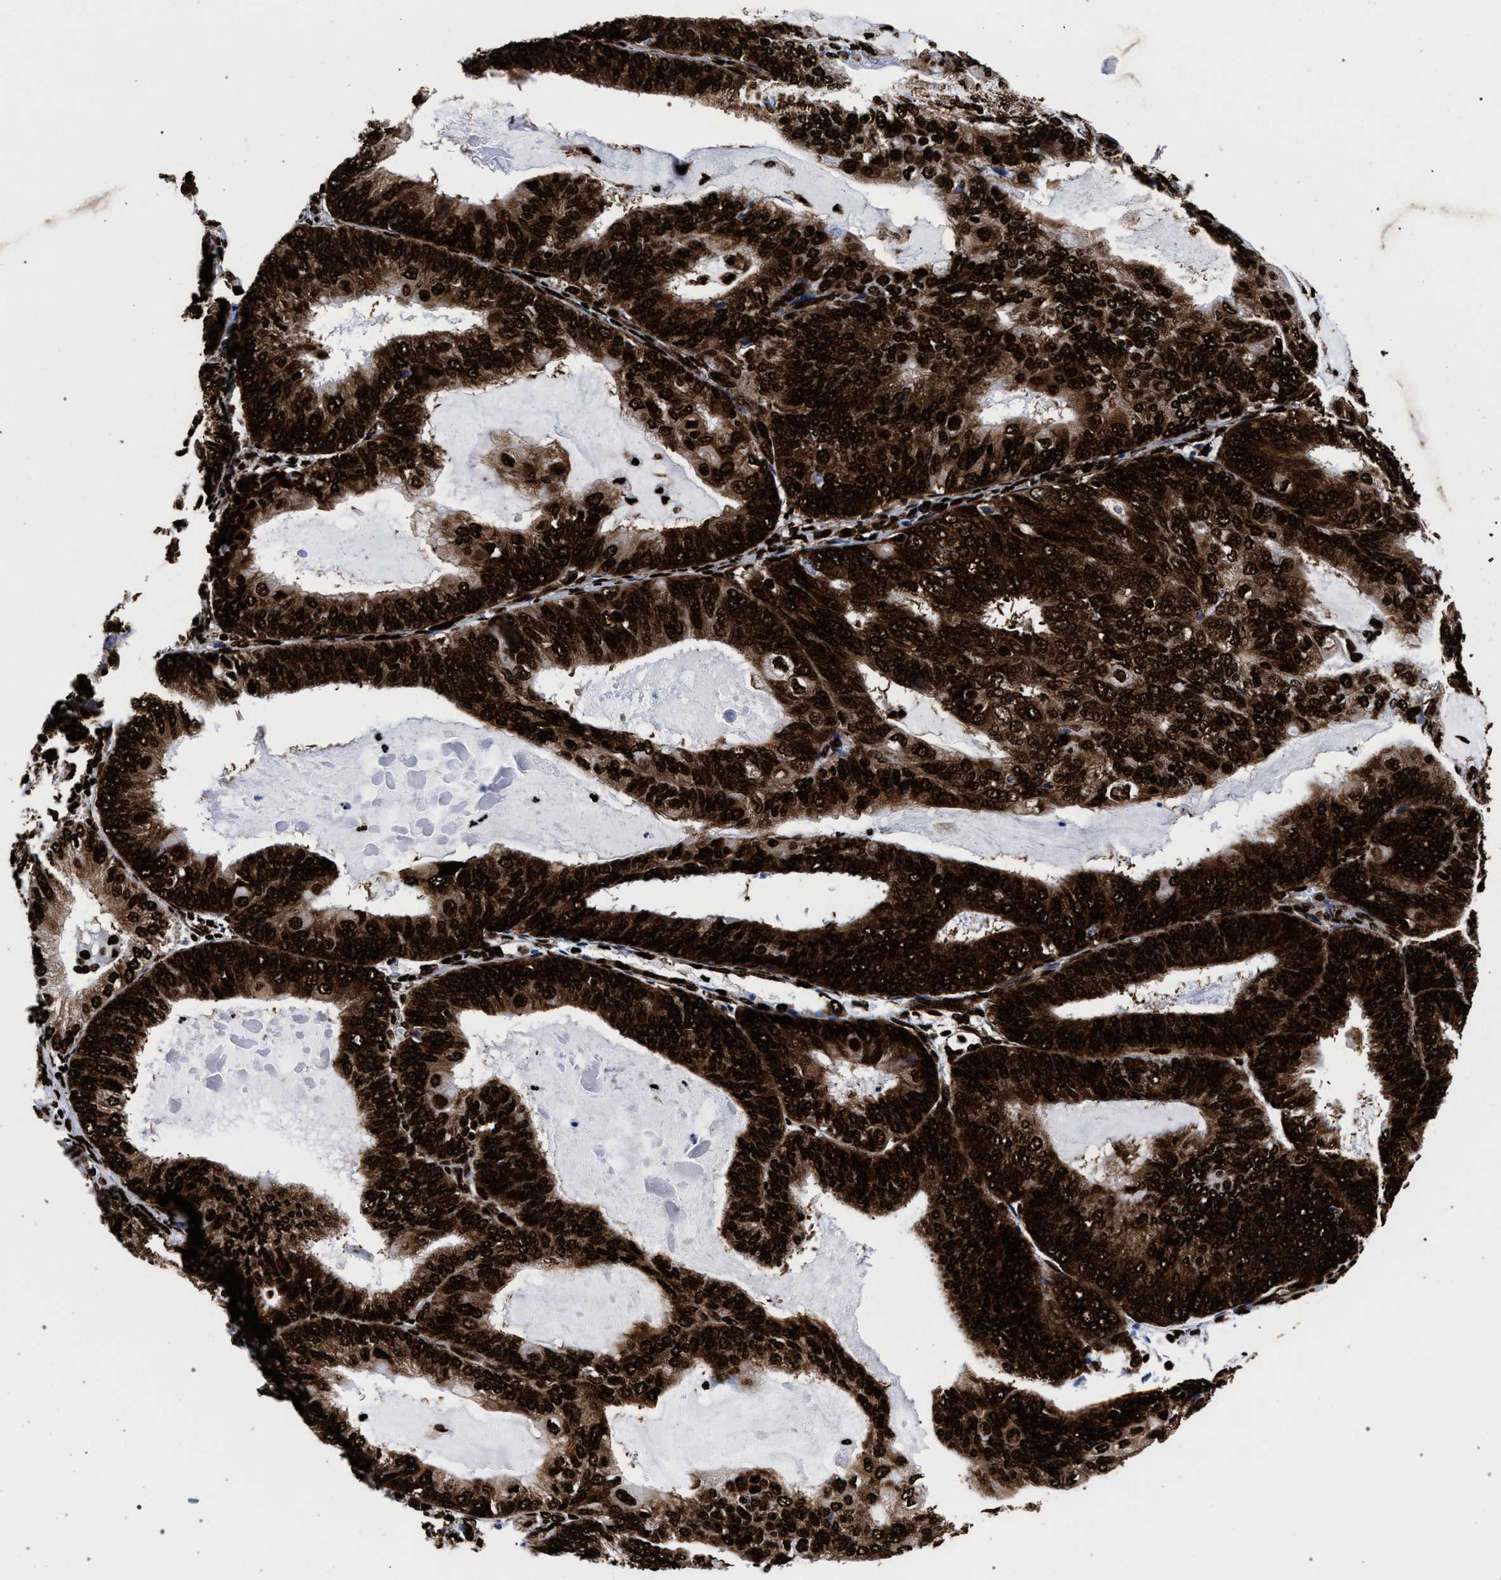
{"staining": {"intensity": "strong", "quantity": ">75%", "location": "cytoplasmic/membranous,nuclear"}, "tissue": "endometrial cancer", "cell_type": "Tumor cells", "image_type": "cancer", "snomed": [{"axis": "morphology", "description": "Adenocarcinoma, NOS"}, {"axis": "topography", "description": "Endometrium"}], "caption": "IHC of endometrial cancer reveals high levels of strong cytoplasmic/membranous and nuclear expression in about >75% of tumor cells.", "gene": "HNRNPA1", "patient": {"sex": "female", "age": 81}}